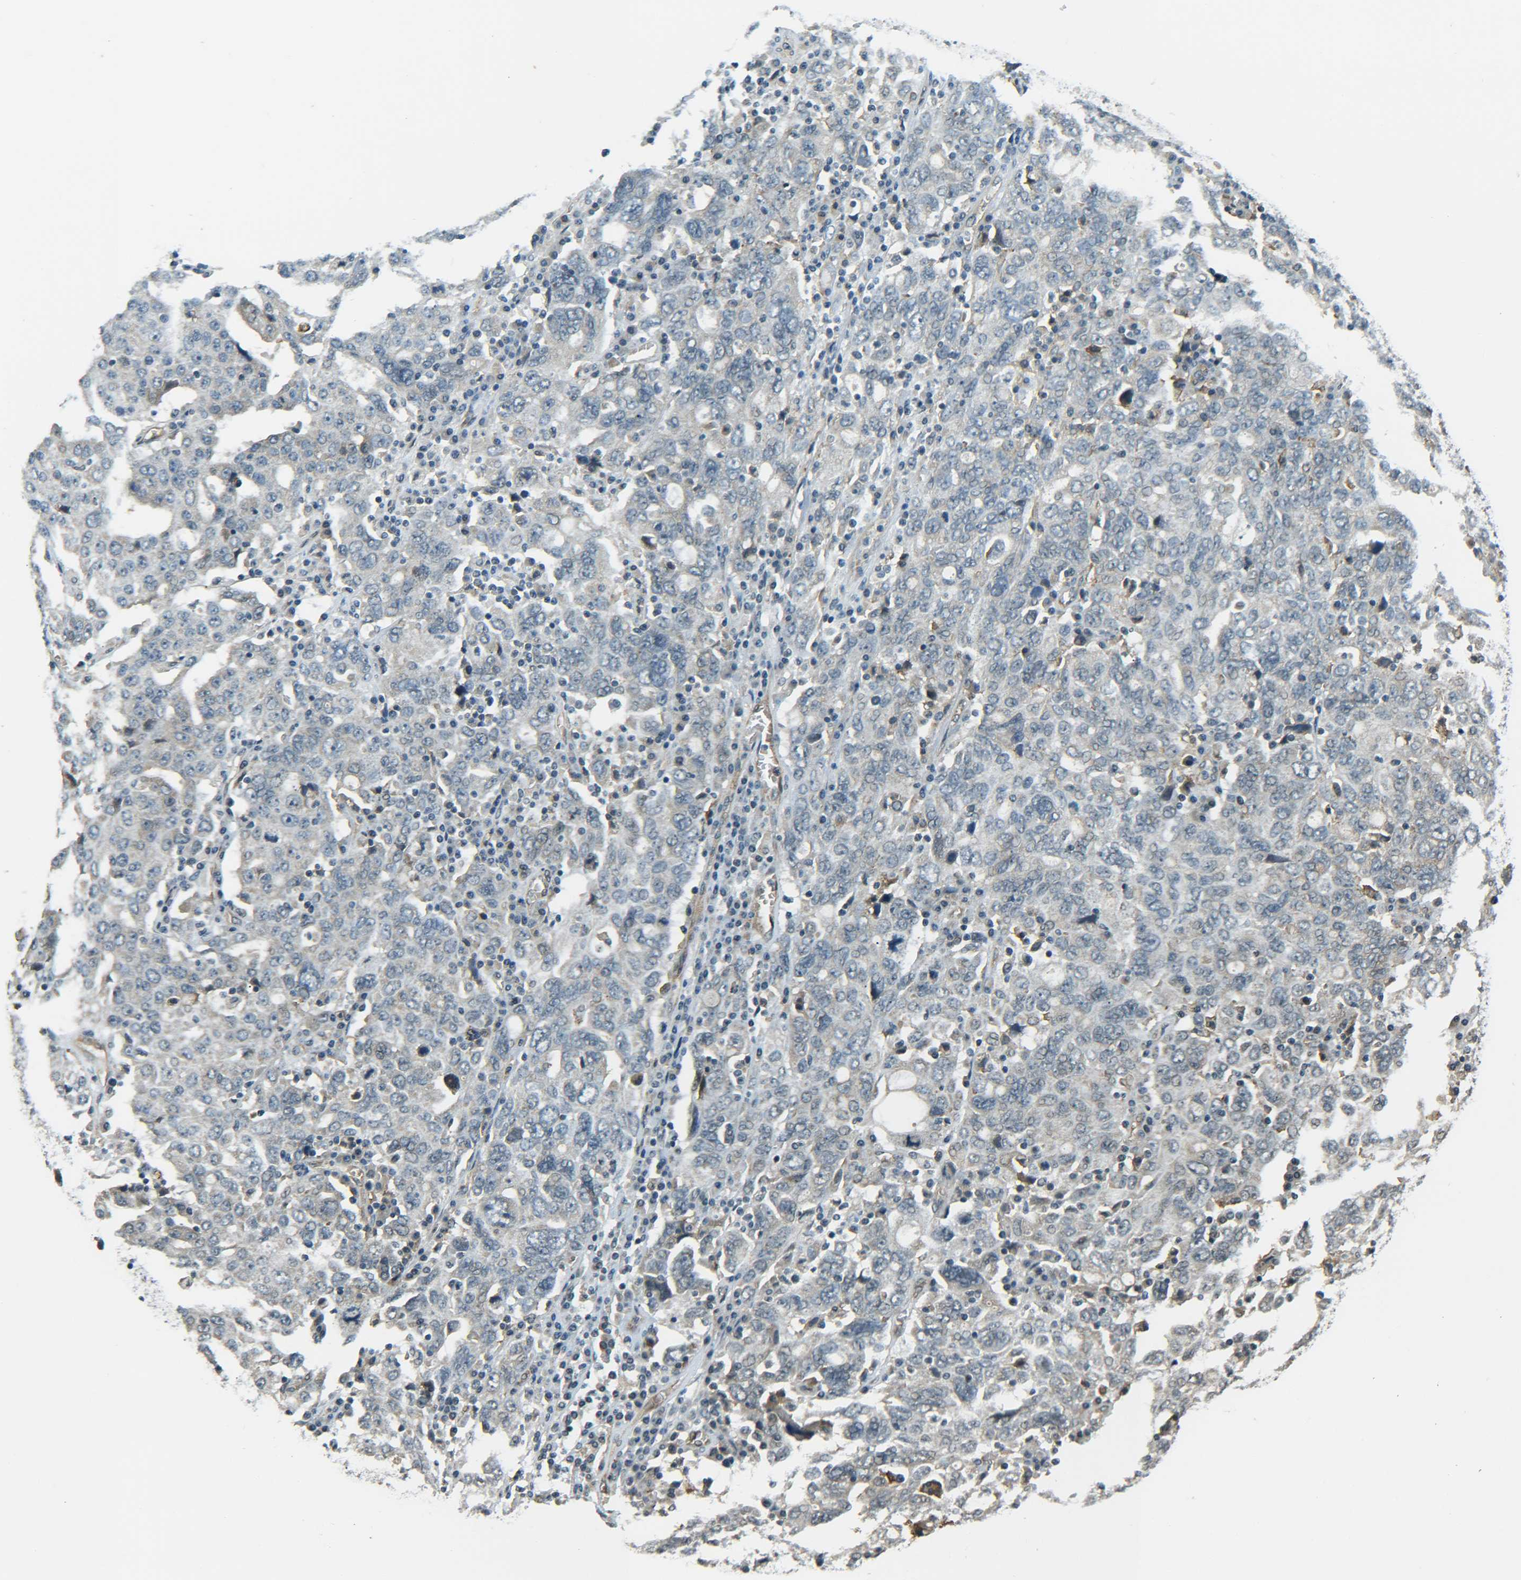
{"staining": {"intensity": "weak", "quantity": ">75%", "location": "cytoplasmic/membranous"}, "tissue": "ovarian cancer", "cell_type": "Tumor cells", "image_type": "cancer", "snomed": [{"axis": "morphology", "description": "Carcinoma, endometroid"}, {"axis": "topography", "description": "Ovary"}], "caption": "Protein staining by immunohistochemistry (IHC) shows weak cytoplasmic/membranous positivity in about >75% of tumor cells in ovarian cancer (endometroid carcinoma).", "gene": "DAB2", "patient": {"sex": "female", "age": 62}}